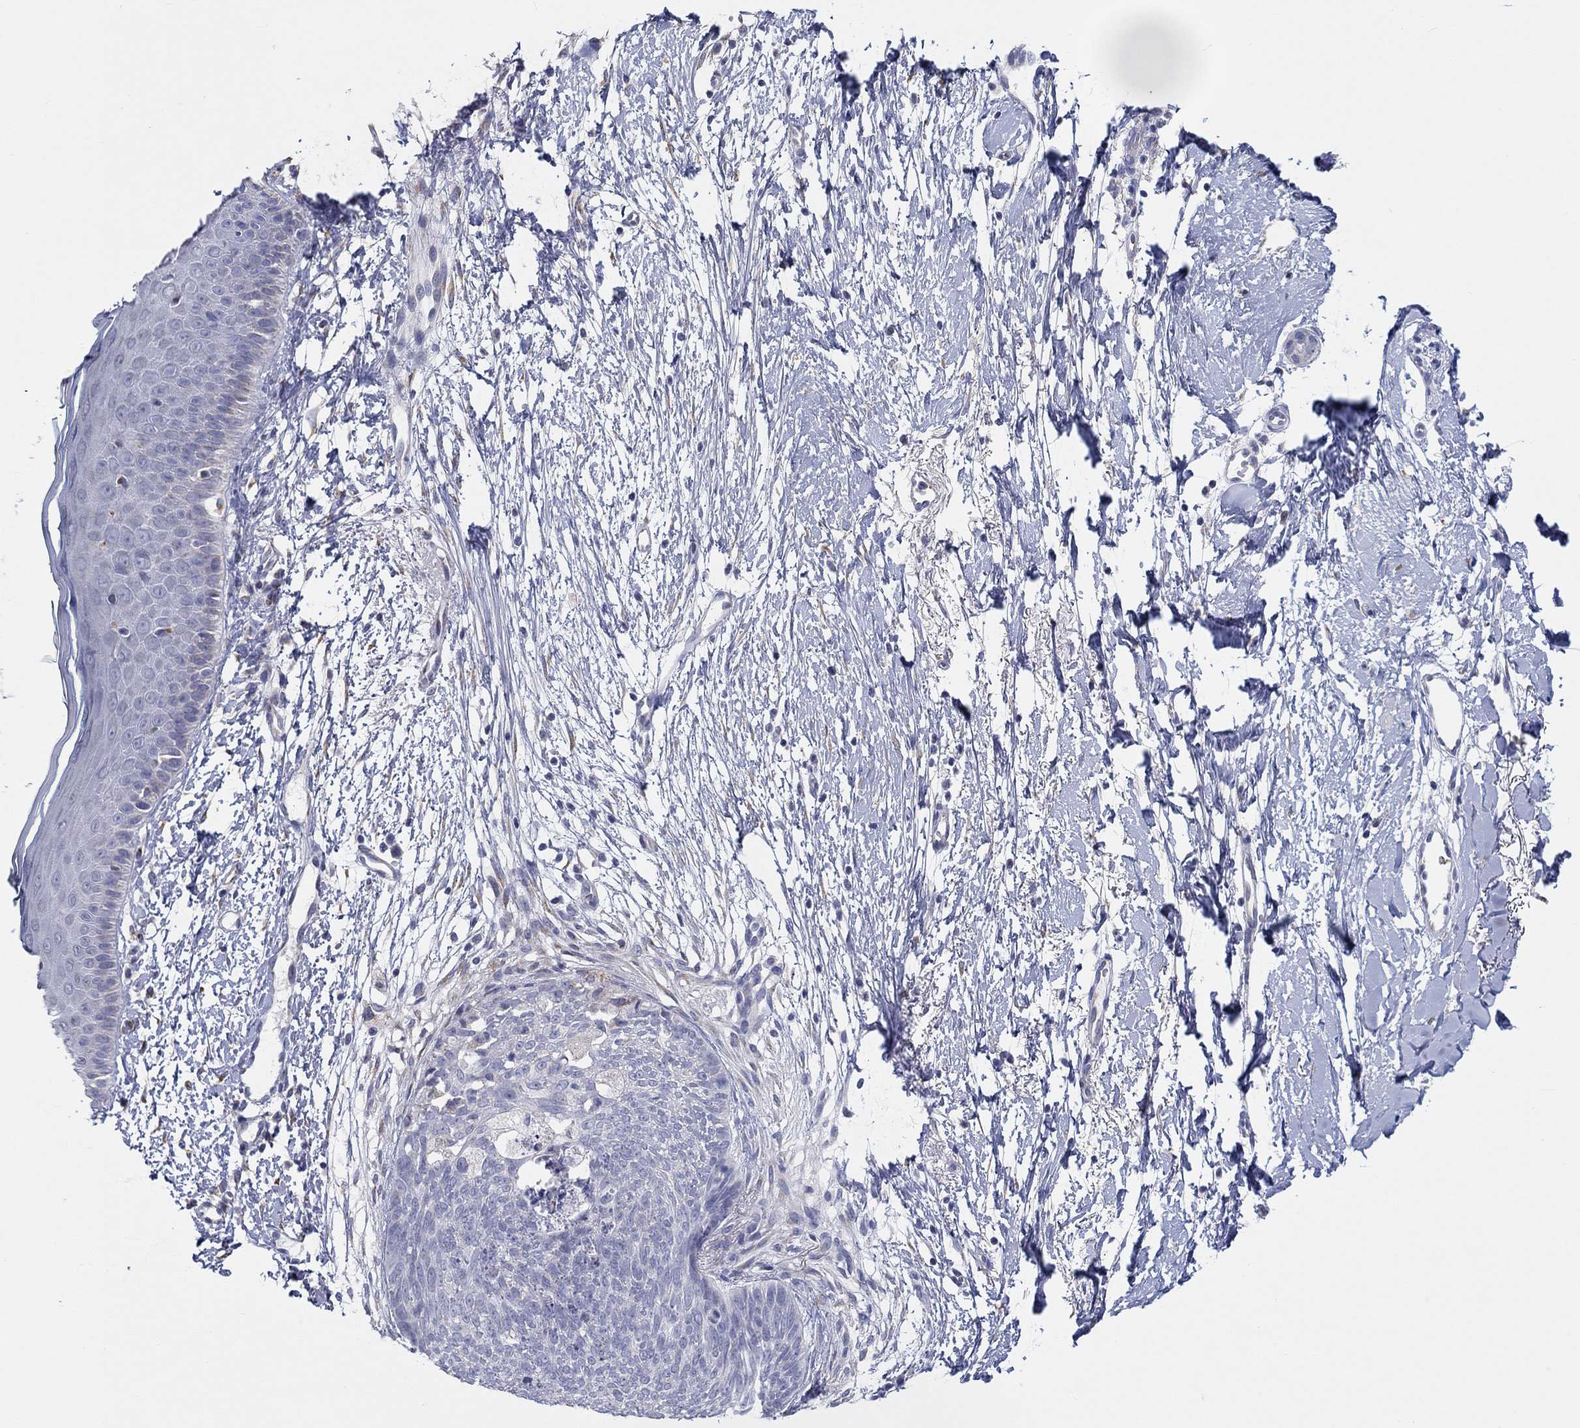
{"staining": {"intensity": "negative", "quantity": "none", "location": "none"}, "tissue": "skin cancer", "cell_type": "Tumor cells", "image_type": "cancer", "snomed": [{"axis": "morphology", "description": "Normal tissue, NOS"}, {"axis": "morphology", "description": "Basal cell carcinoma"}, {"axis": "topography", "description": "Skin"}], "caption": "There is no significant staining in tumor cells of skin cancer (basal cell carcinoma).", "gene": "LRRC4C", "patient": {"sex": "male", "age": 84}}